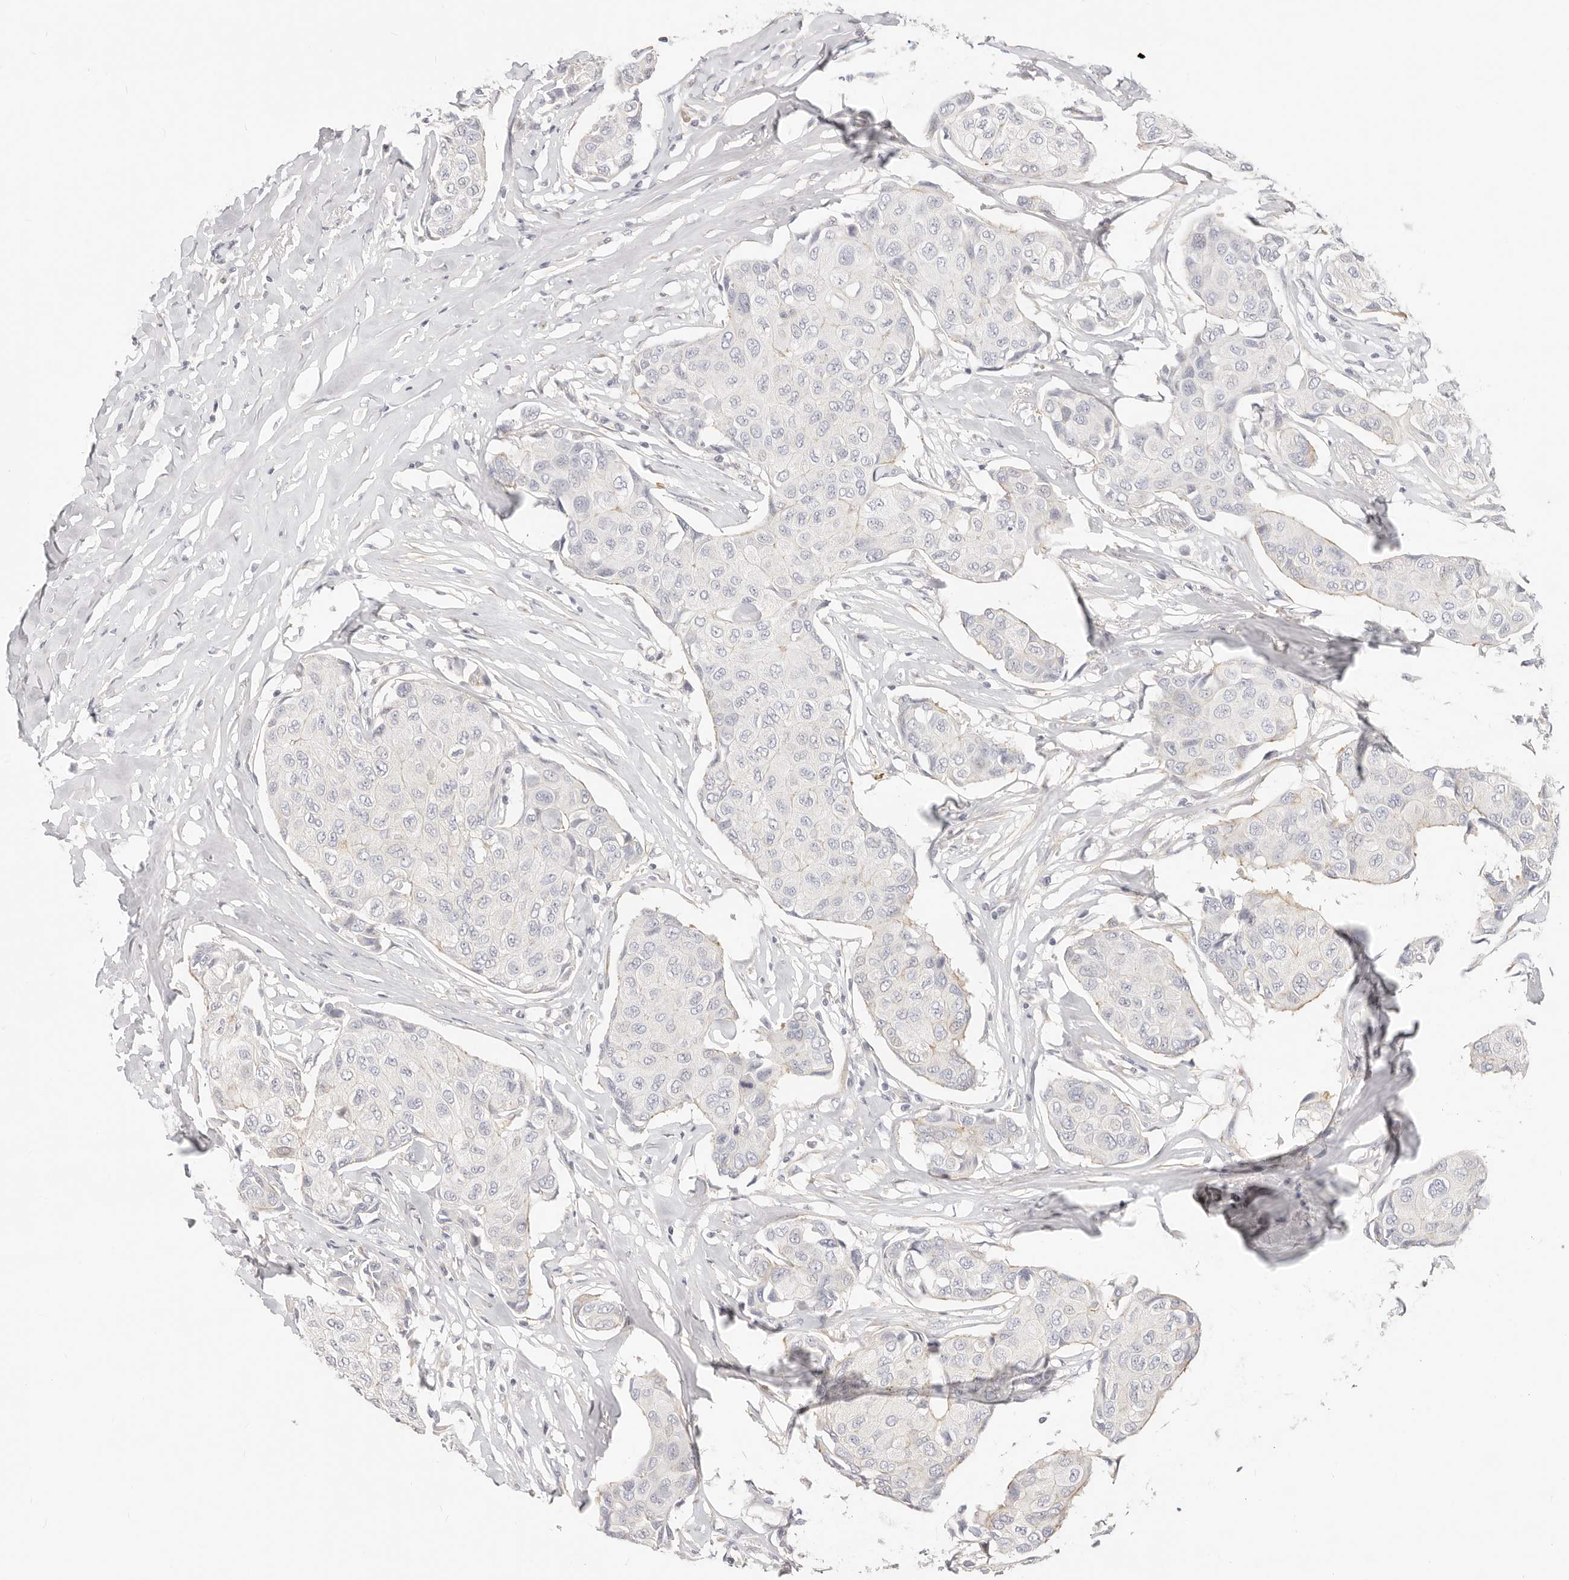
{"staining": {"intensity": "negative", "quantity": "none", "location": "none"}, "tissue": "breast cancer", "cell_type": "Tumor cells", "image_type": "cancer", "snomed": [{"axis": "morphology", "description": "Duct carcinoma"}, {"axis": "topography", "description": "Breast"}], "caption": "Breast cancer (invasive ductal carcinoma) was stained to show a protein in brown. There is no significant expression in tumor cells. Brightfield microscopy of immunohistochemistry stained with DAB (brown) and hematoxylin (blue), captured at high magnification.", "gene": "DTNBP1", "patient": {"sex": "female", "age": 80}}